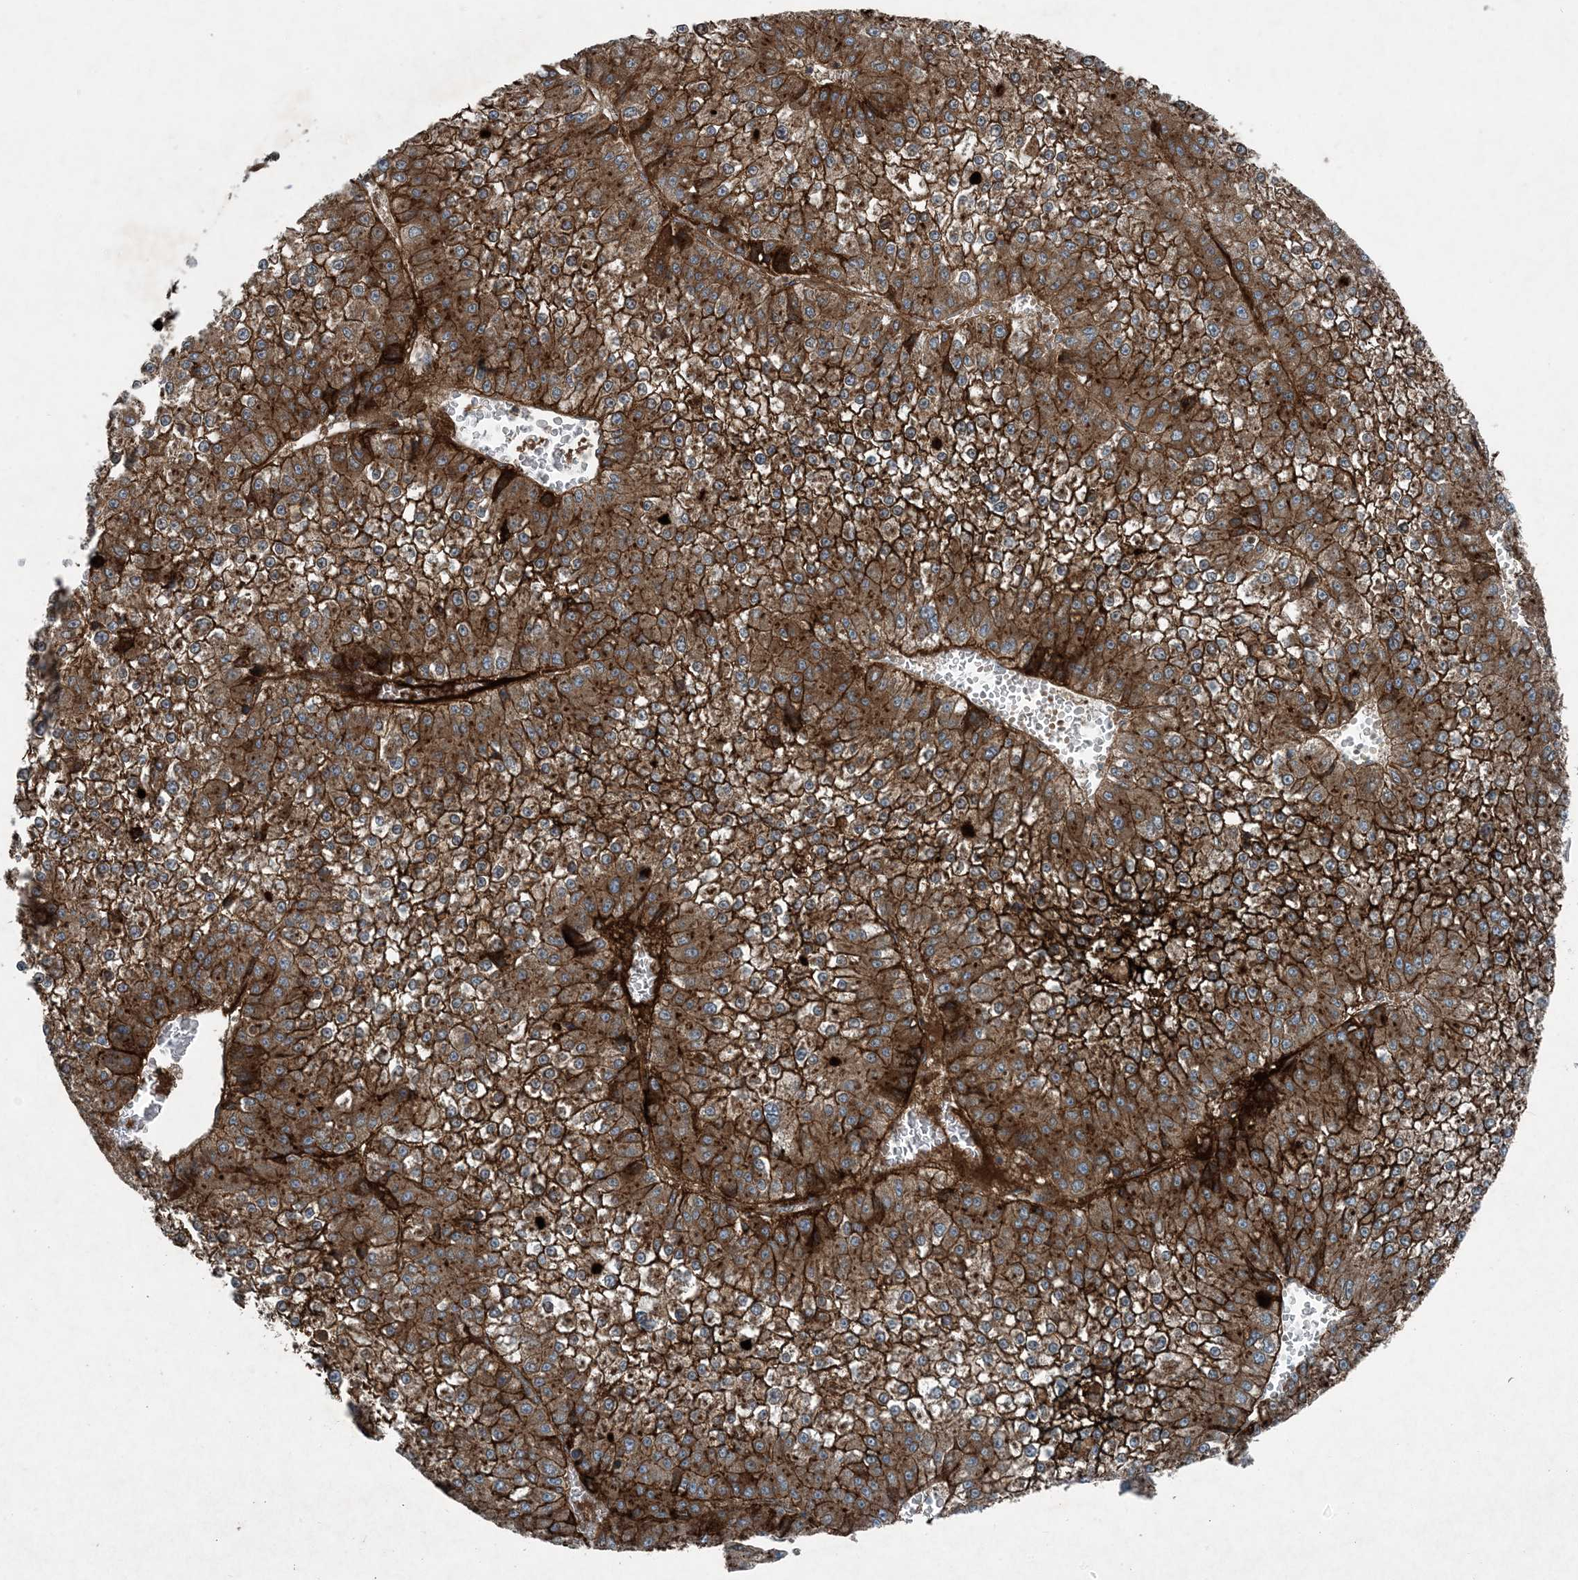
{"staining": {"intensity": "strong", "quantity": ">75%", "location": "cytoplasmic/membranous"}, "tissue": "liver cancer", "cell_type": "Tumor cells", "image_type": "cancer", "snomed": [{"axis": "morphology", "description": "Carcinoma, Hepatocellular, NOS"}, {"axis": "topography", "description": "Liver"}], "caption": "A photomicrograph of hepatocellular carcinoma (liver) stained for a protein displays strong cytoplasmic/membranous brown staining in tumor cells. The protein of interest is stained brown, and the nuclei are stained in blue (DAB IHC with brightfield microscopy, high magnification).", "gene": "APOM", "patient": {"sex": "female", "age": 73}}